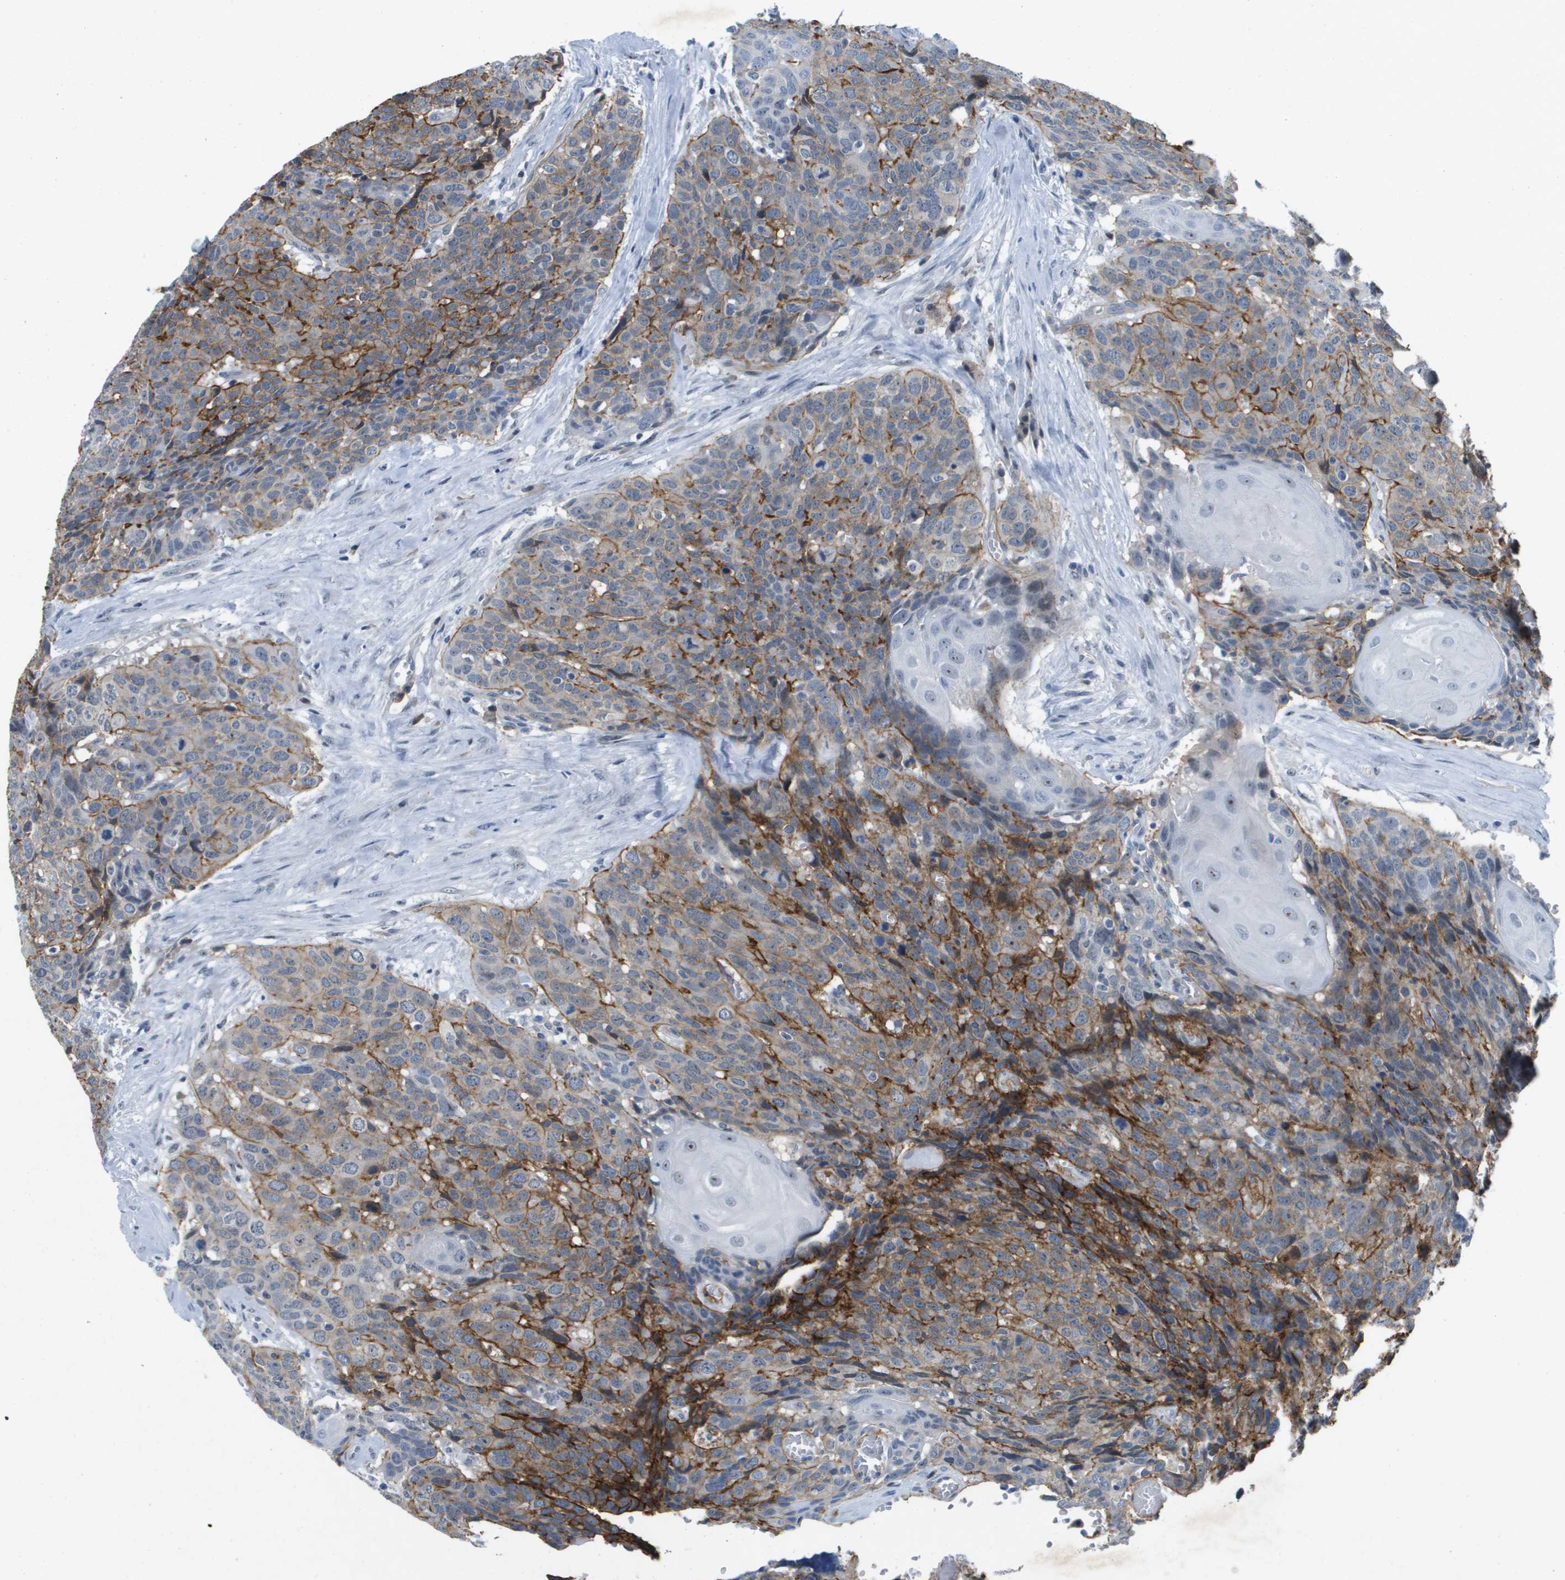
{"staining": {"intensity": "moderate", "quantity": ">75%", "location": "cytoplasmic/membranous"}, "tissue": "head and neck cancer", "cell_type": "Tumor cells", "image_type": "cancer", "snomed": [{"axis": "morphology", "description": "Squamous cell carcinoma, NOS"}, {"axis": "topography", "description": "Head-Neck"}], "caption": "A high-resolution image shows IHC staining of head and neck cancer (squamous cell carcinoma), which reveals moderate cytoplasmic/membranous expression in about >75% of tumor cells.", "gene": "ITGA6", "patient": {"sex": "male", "age": 66}}